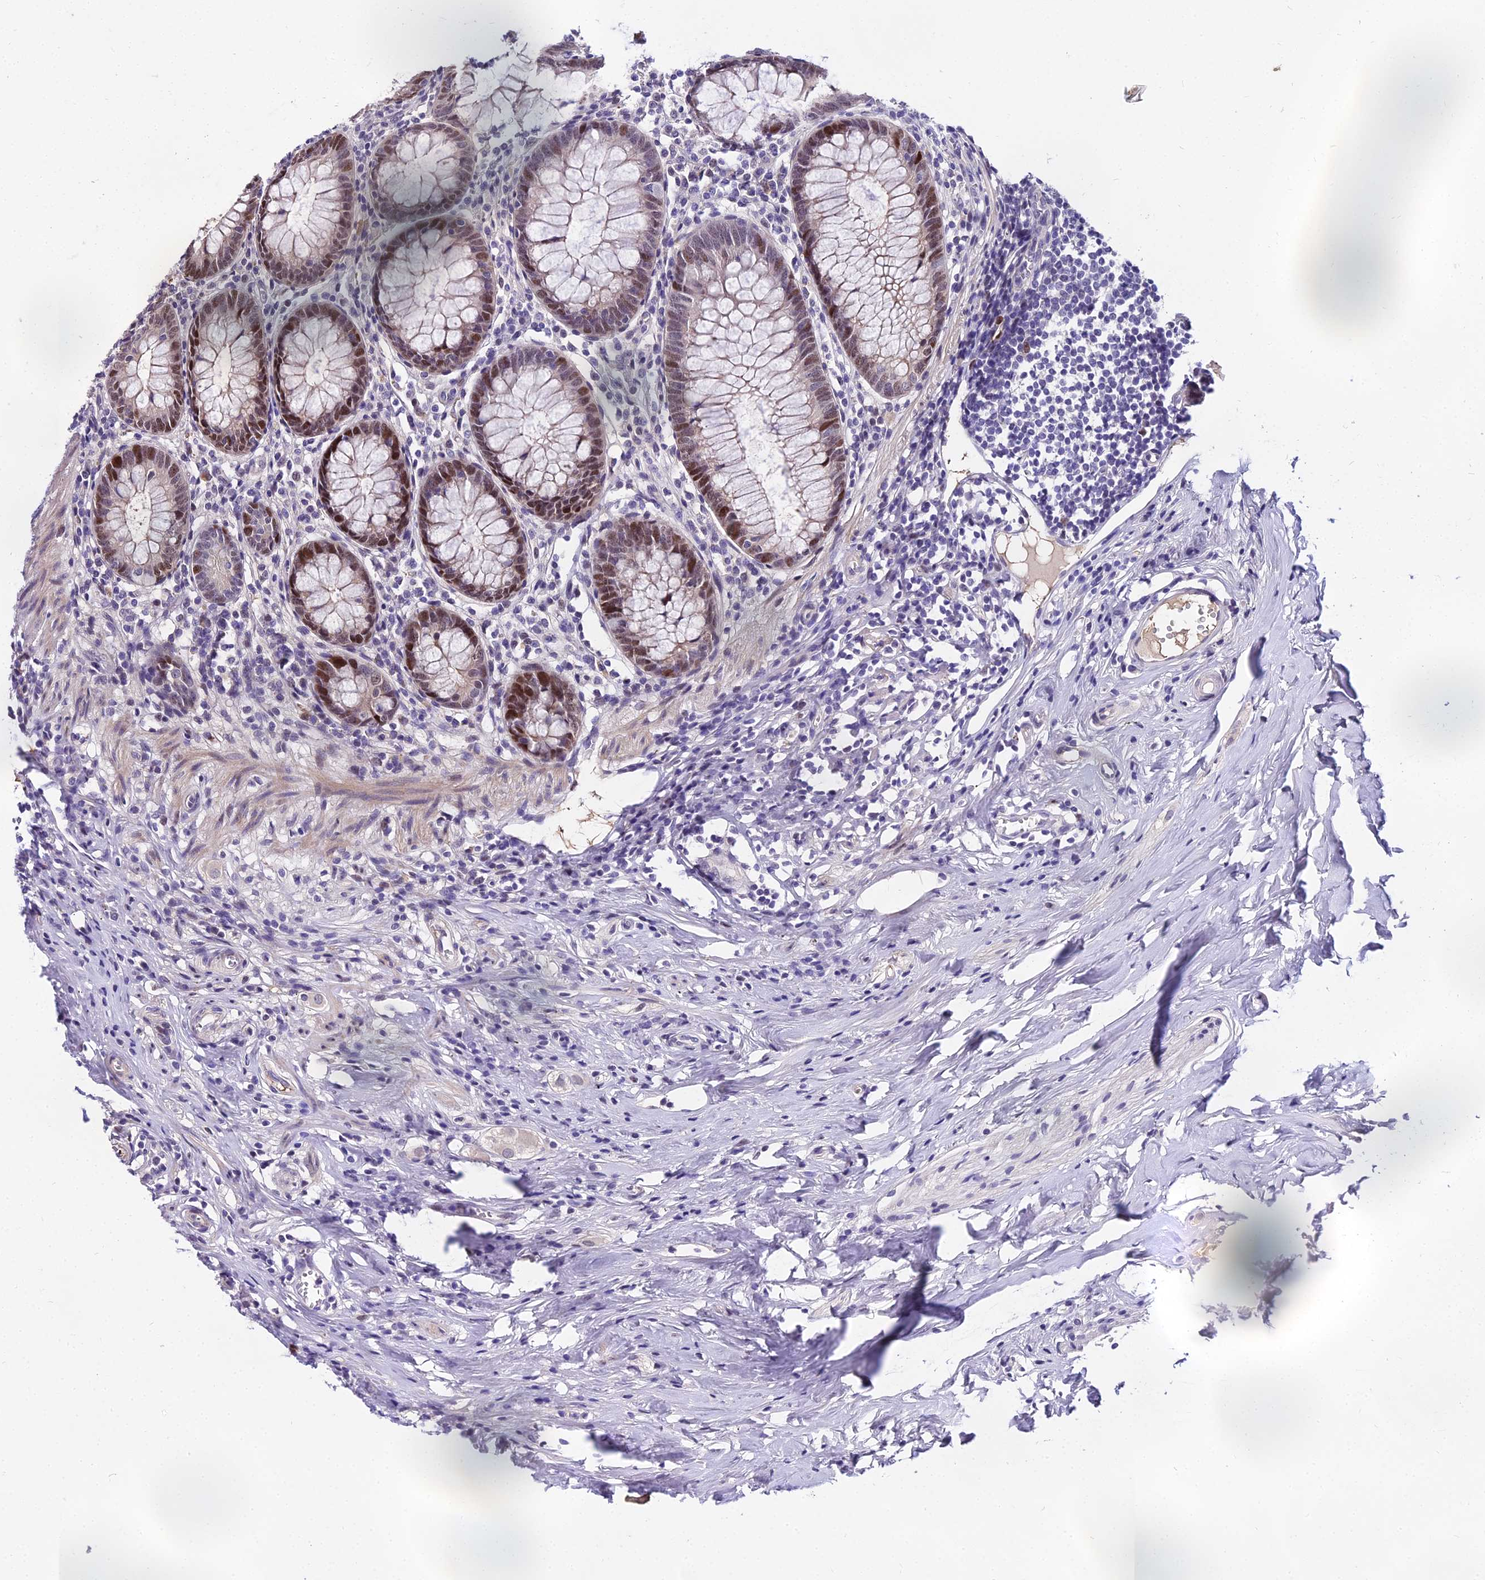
{"staining": {"intensity": "moderate", "quantity": "25%-75%", "location": "nuclear"}, "tissue": "appendix", "cell_type": "Glandular cells", "image_type": "normal", "snomed": [{"axis": "morphology", "description": "Normal tissue, NOS"}, {"axis": "topography", "description": "Appendix"}], "caption": "High-power microscopy captured an immunohistochemistry (IHC) histopathology image of normal appendix, revealing moderate nuclear positivity in about 25%-75% of glandular cells.", "gene": "TRIML2", "patient": {"sex": "female", "age": 51}}